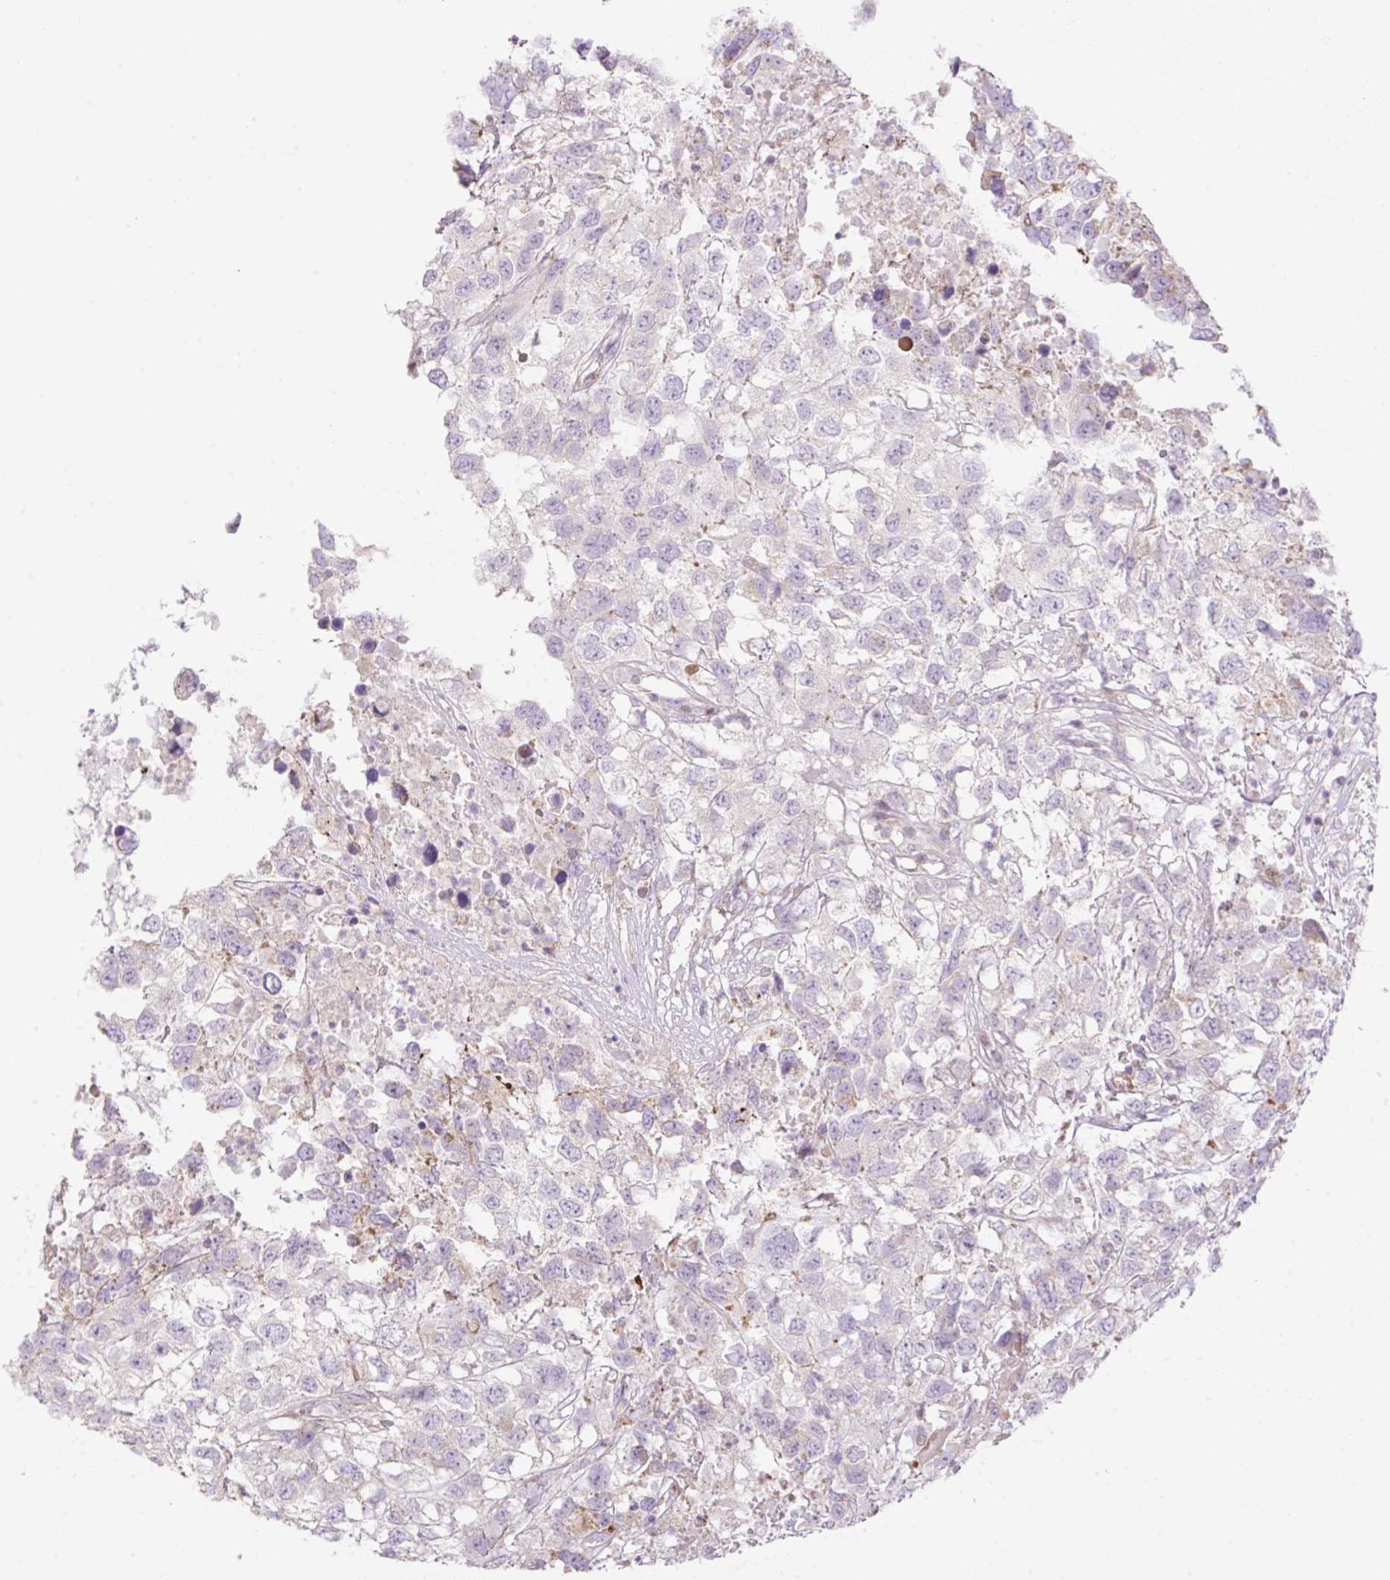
{"staining": {"intensity": "negative", "quantity": "none", "location": "none"}, "tissue": "testis cancer", "cell_type": "Tumor cells", "image_type": "cancer", "snomed": [{"axis": "morphology", "description": "Carcinoma, Embryonal, NOS"}, {"axis": "topography", "description": "Testis"}], "caption": "Immunohistochemistry of testis cancer displays no positivity in tumor cells.", "gene": "VPS25", "patient": {"sex": "male", "age": 83}}